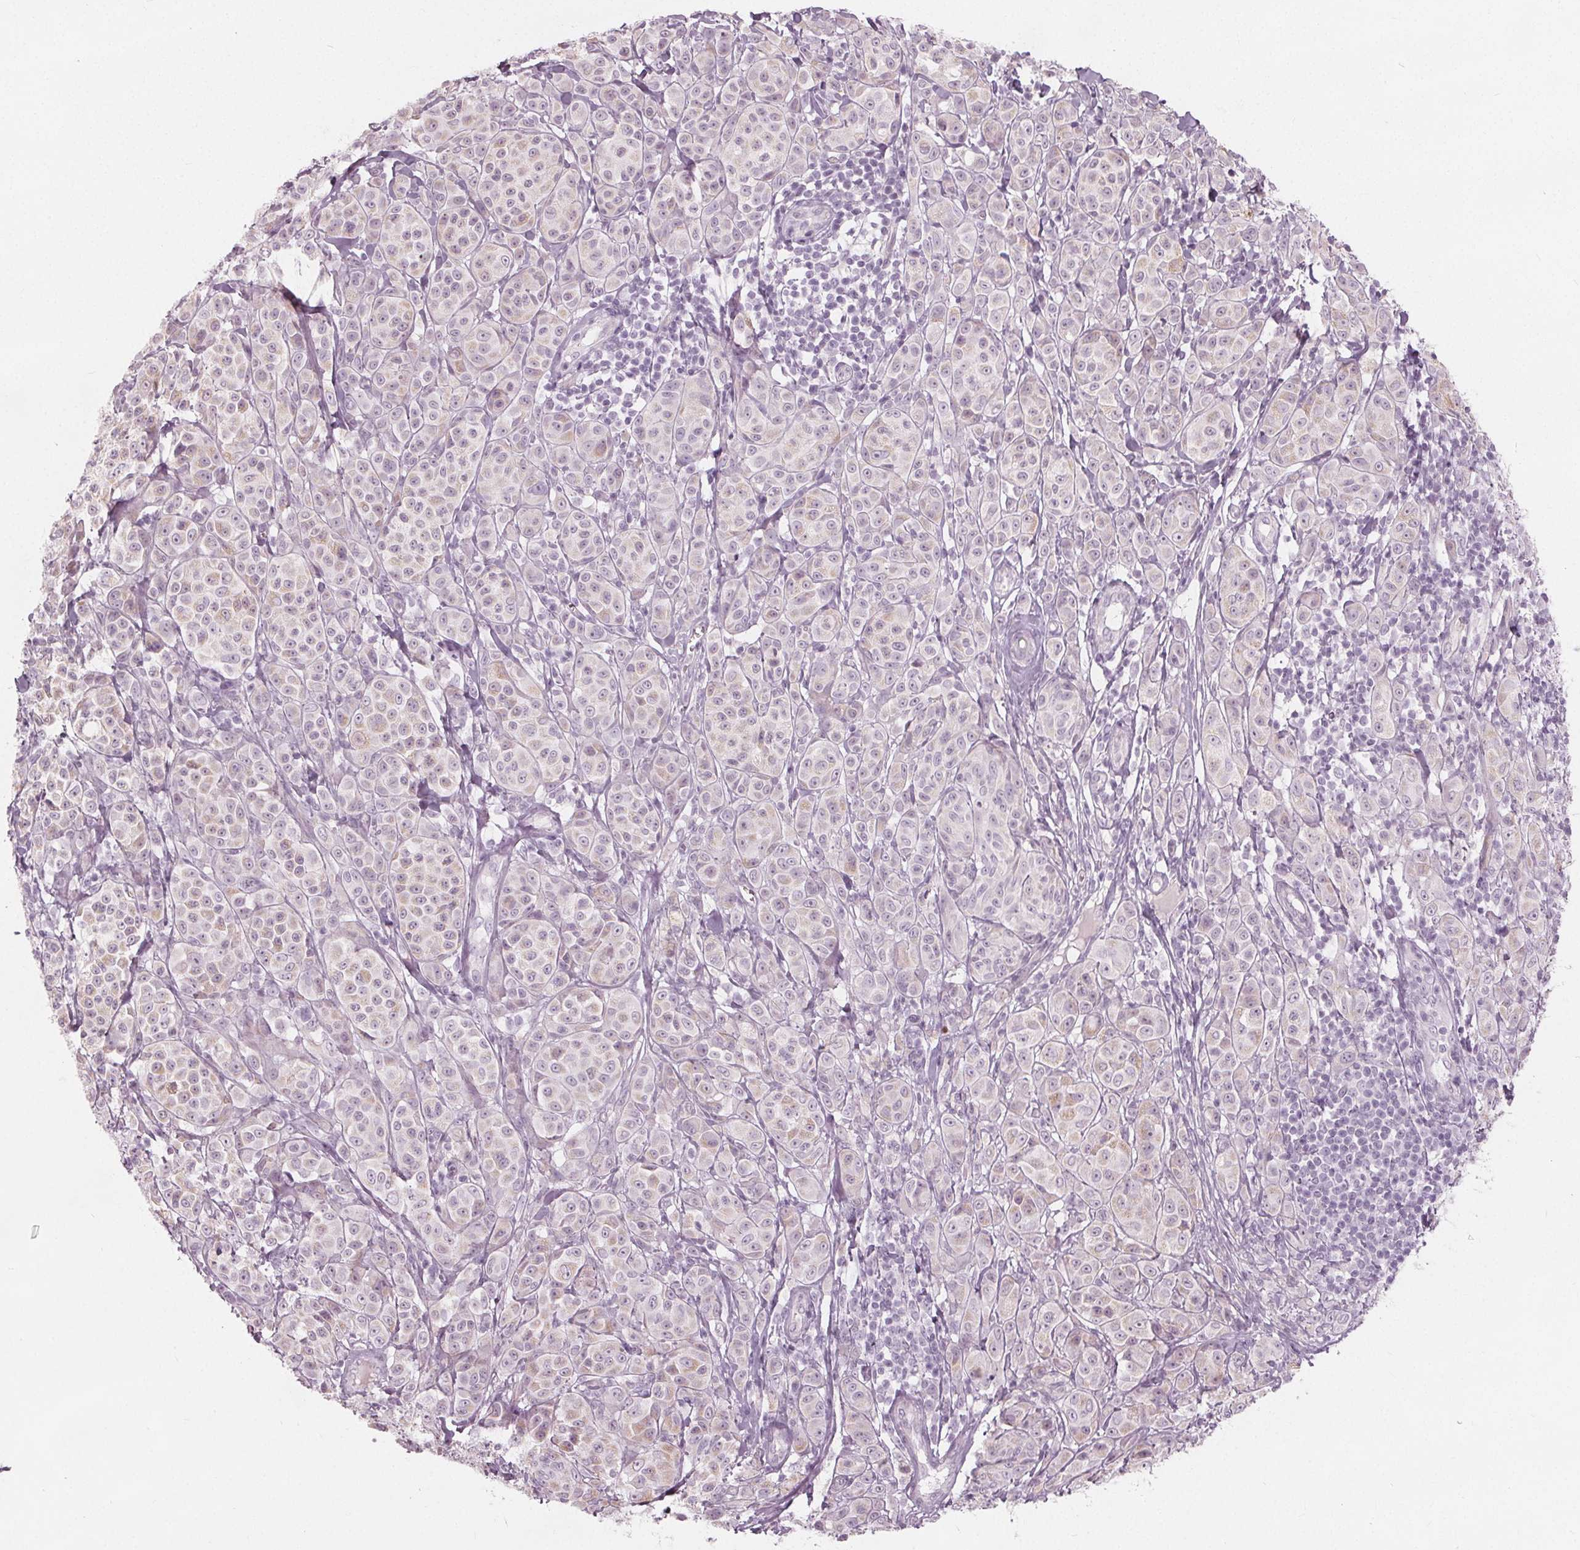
{"staining": {"intensity": "negative", "quantity": "none", "location": "none"}, "tissue": "melanoma", "cell_type": "Tumor cells", "image_type": "cancer", "snomed": [{"axis": "morphology", "description": "Malignant melanoma, NOS"}, {"axis": "topography", "description": "Skin"}], "caption": "High power microscopy image of an immunohistochemistry histopathology image of melanoma, revealing no significant expression in tumor cells. The staining is performed using DAB brown chromogen with nuclei counter-stained in using hematoxylin.", "gene": "BRSK1", "patient": {"sex": "male", "age": 89}}